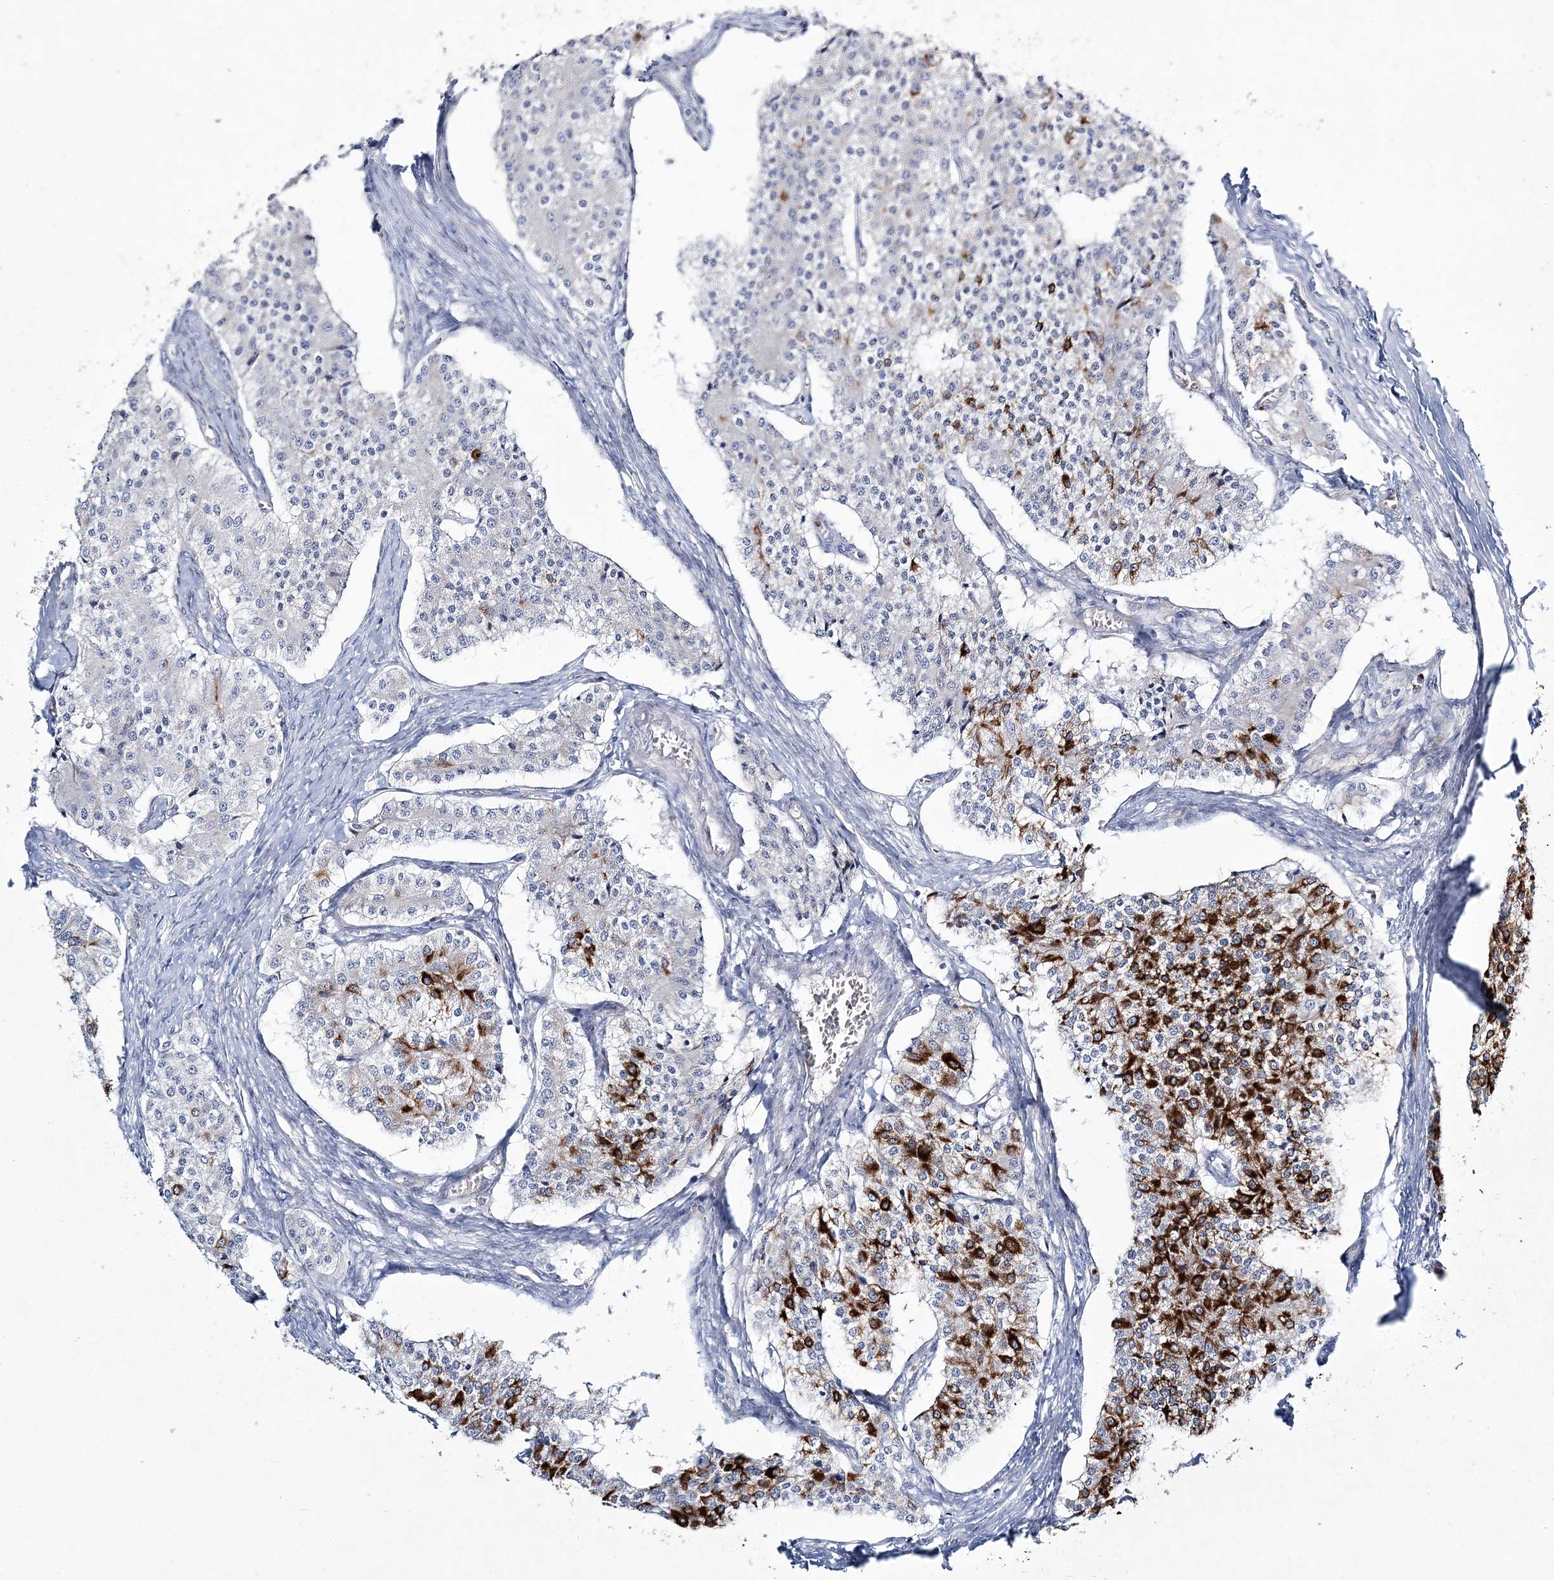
{"staining": {"intensity": "strong", "quantity": "25%-75%", "location": "cytoplasmic/membranous"}, "tissue": "carcinoid", "cell_type": "Tumor cells", "image_type": "cancer", "snomed": [{"axis": "morphology", "description": "Carcinoid, malignant, NOS"}, {"axis": "topography", "description": "Colon"}], "caption": "A high amount of strong cytoplasmic/membranous expression is seen in about 25%-75% of tumor cells in carcinoid (malignant) tissue.", "gene": "ADGRL1", "patient": {"sex": "female", "age": 52}}